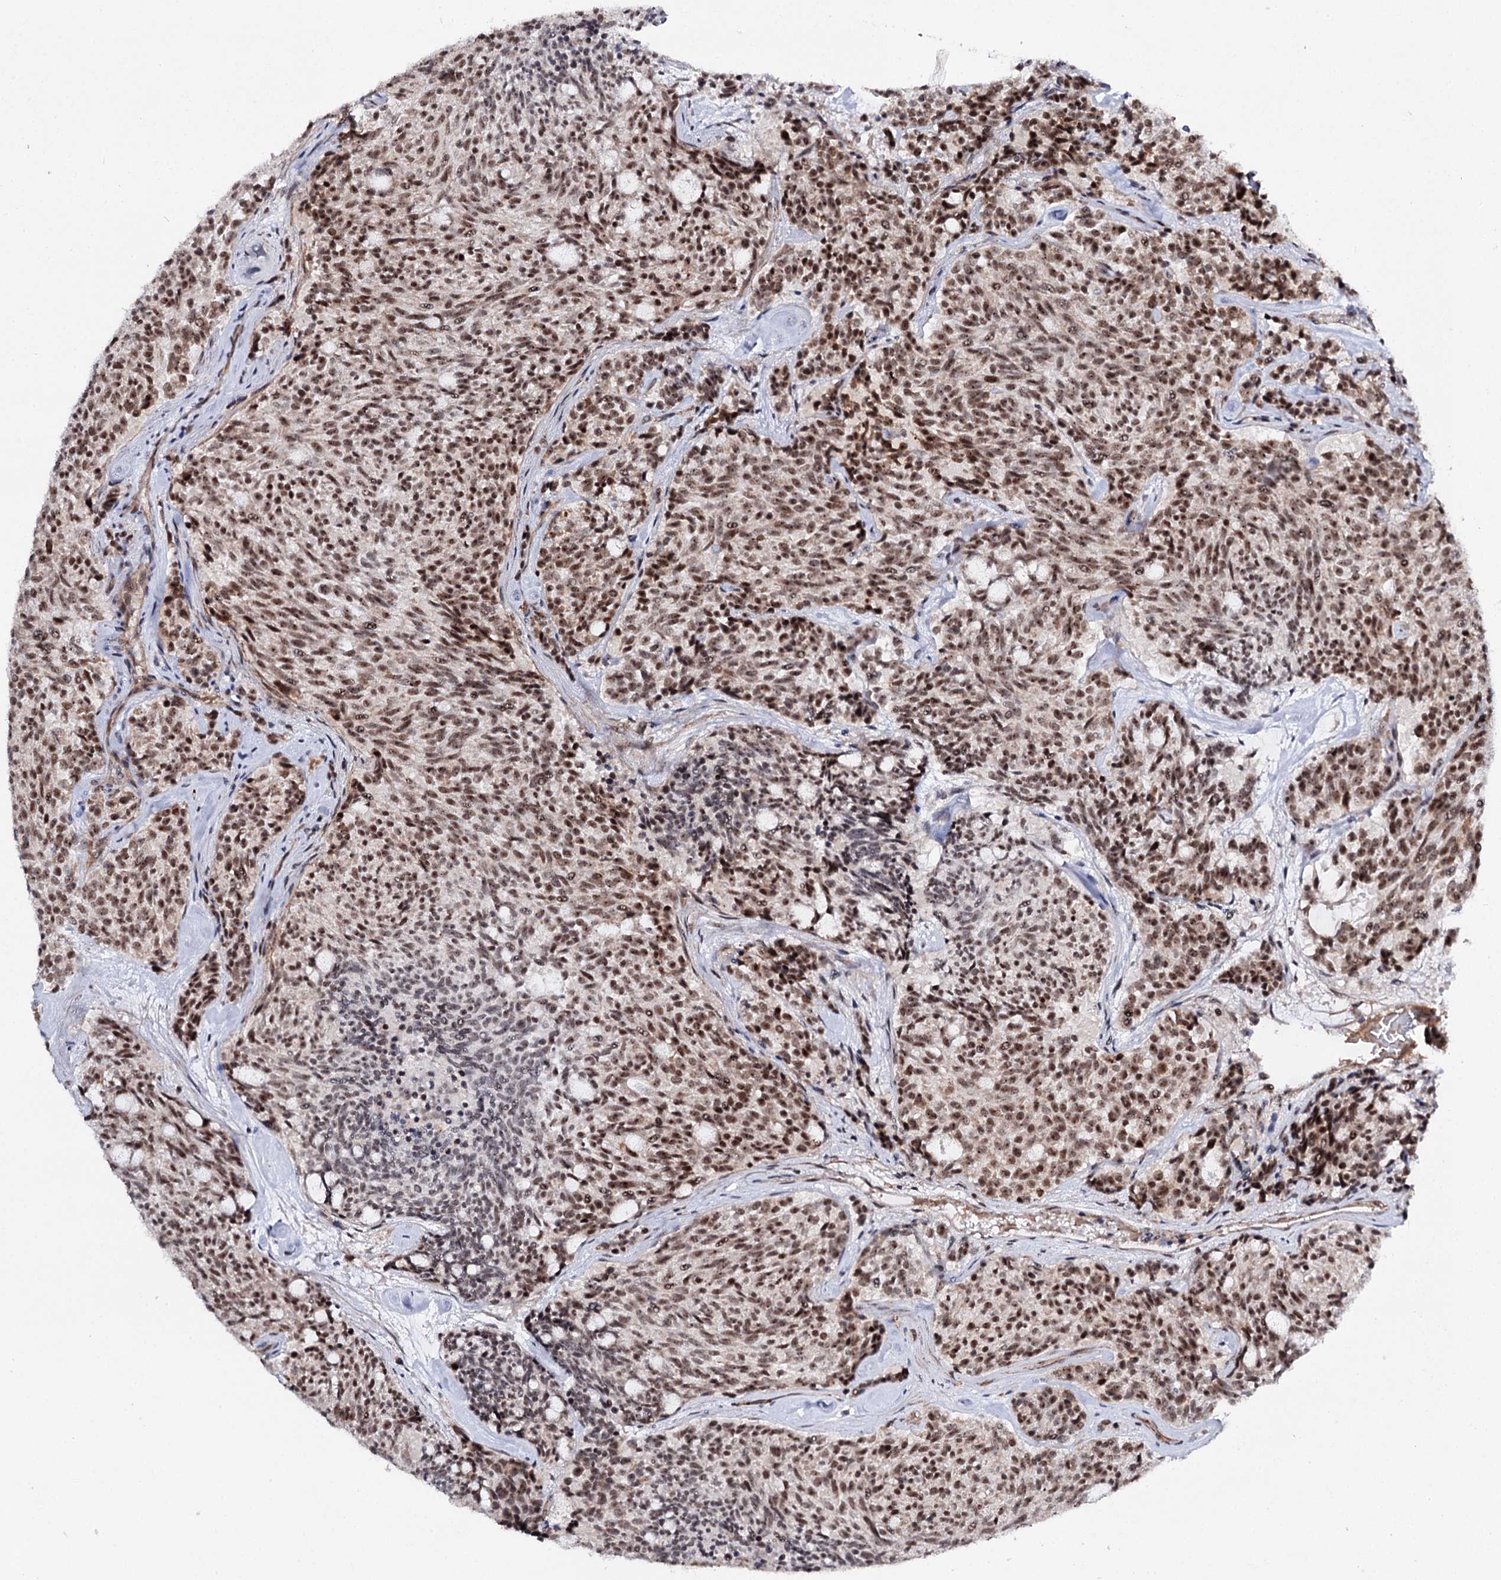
{"staining": {"intensity": "moderate", "quantity": ">75%", "location": "nuclear"}, "tissue": "carcinoid", "cell_type": "Tumor cells", "image_type": "cancer", "snomed": [{"axis": "morphology", "description": "Carcinoid, malignant, NOS"}, {"axis": "topography", "description": "Pancreas"}], "caption": "Immunohistochemical staining of human carcinoid displays medium levels of moderate nuclear positivity in approximately >75% of tumor cells. (Brightfield microscopy of DAB IHC at high magnification).", "gene": "BUD13", "patient": {"sex": "female", "age": 54}}